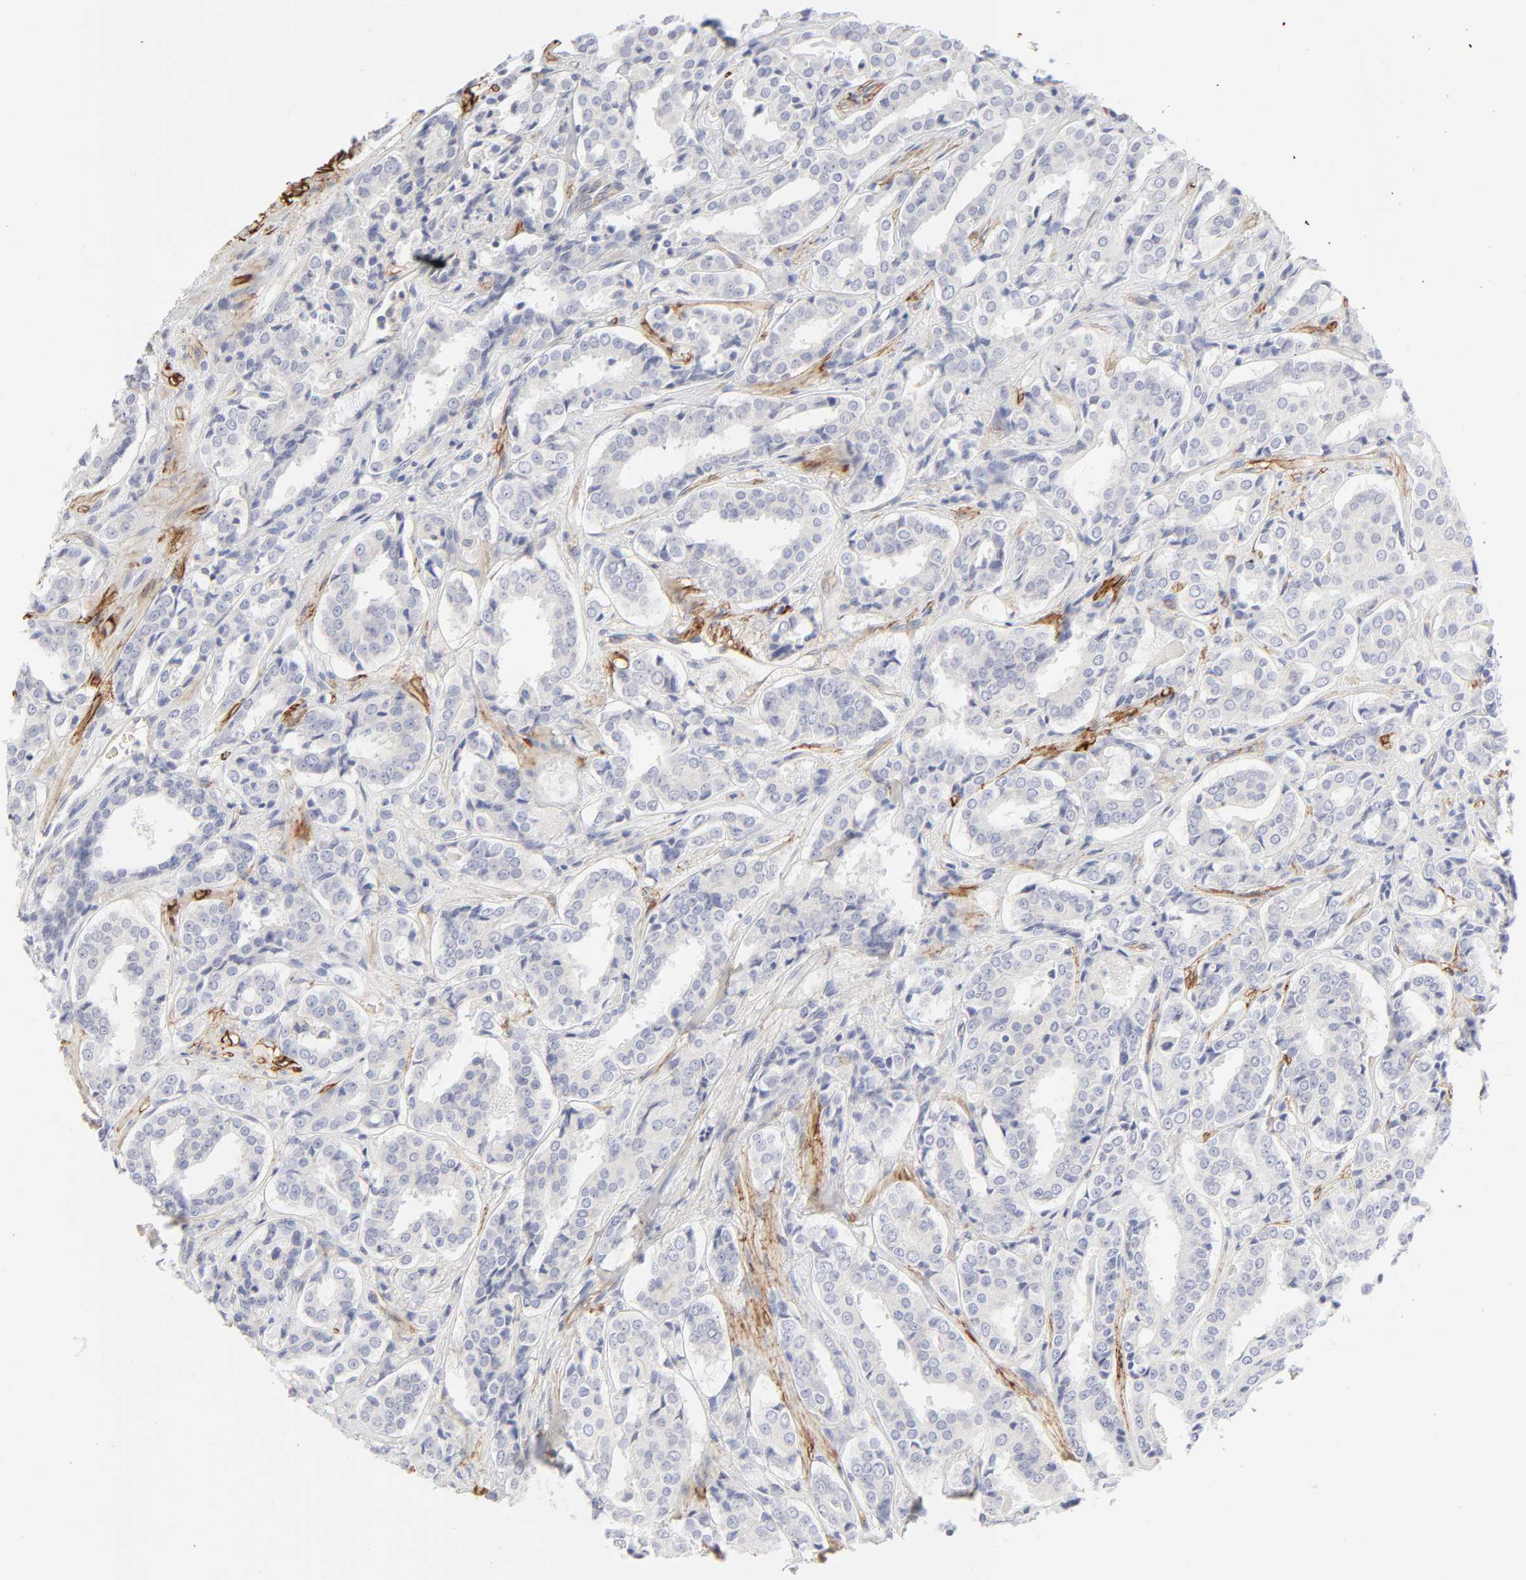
{"staining": {"intensity": "negative", "quantity": "none", "location": "none"}, "tissue": "prostate cancer", "cell_type": "Tumor cells", "image_type": "cancer", "snomed": [{"axis": "morphology", "description": "Adenocarcinoma, Medium grade"}, {"axis": "topography", "description": "Prostate"}], "caption": "This is an immunohistochemistry (IHC) image of adenocarcinoma (medium-grade) (prostate). There is no expression in tumor cells.", "gene": "ITGA5", "patient": {"sex": "male", "age": 60}}